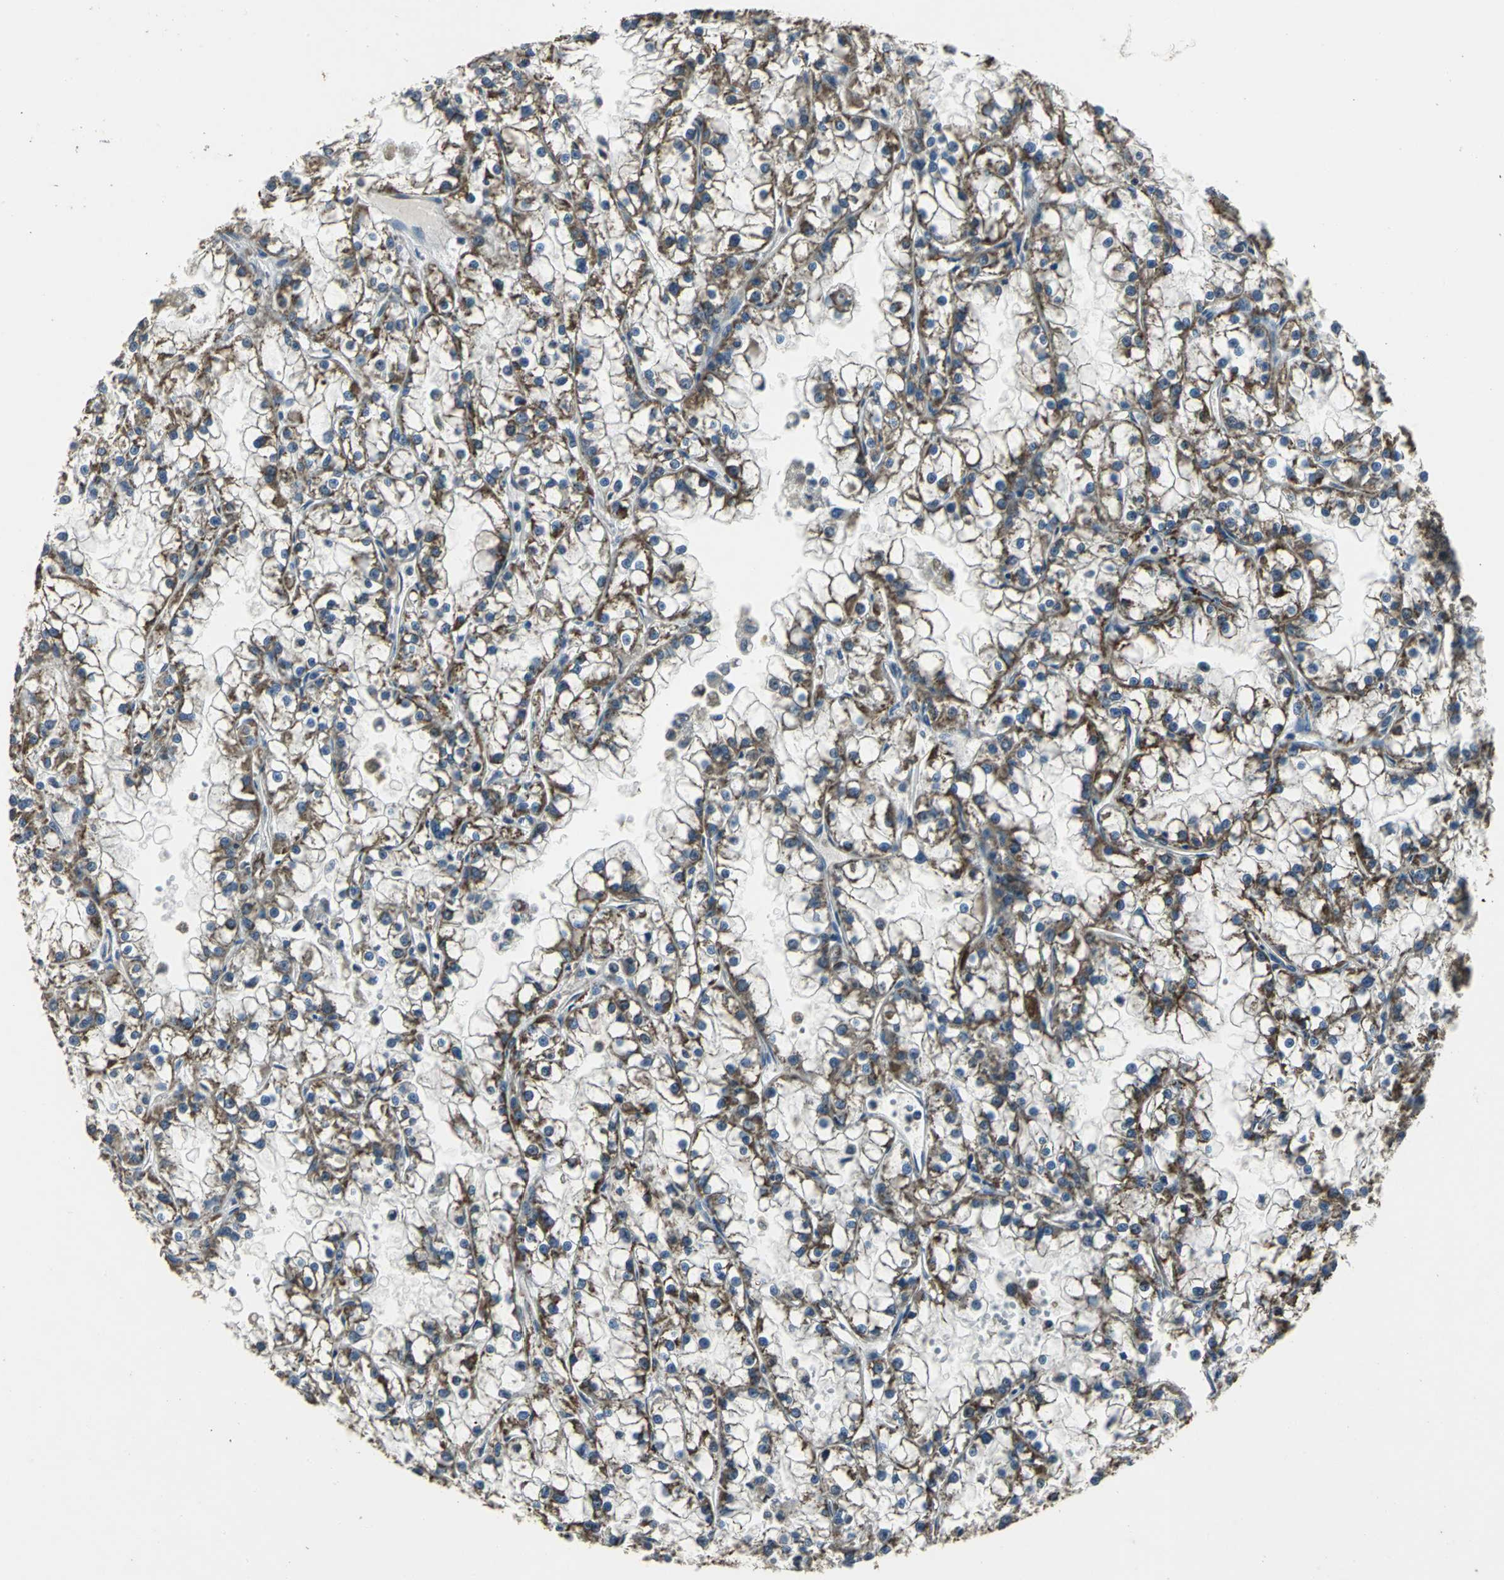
{"staining": {"intensity": "moderate", "quantity": ">75%", "location": "cytoplasmic/membranous"}, "tissue": "renal cancer", "cell_type": "Tumor cells", "image_type": "cancer", "snomed": [{"axis": "morphology", "description": "Adenocarcinoma, NOS"}, {"axis": "topography", "description": "Kidney"}], "caption": "Protein staining of renal cancer (adenocarcinoma) tissue reveals moderate cytoplasmic/membranous staining in approximately >75% of tumor cells.", "gene": "IRF3", "patient": {"sex": "female", "age": 52}}